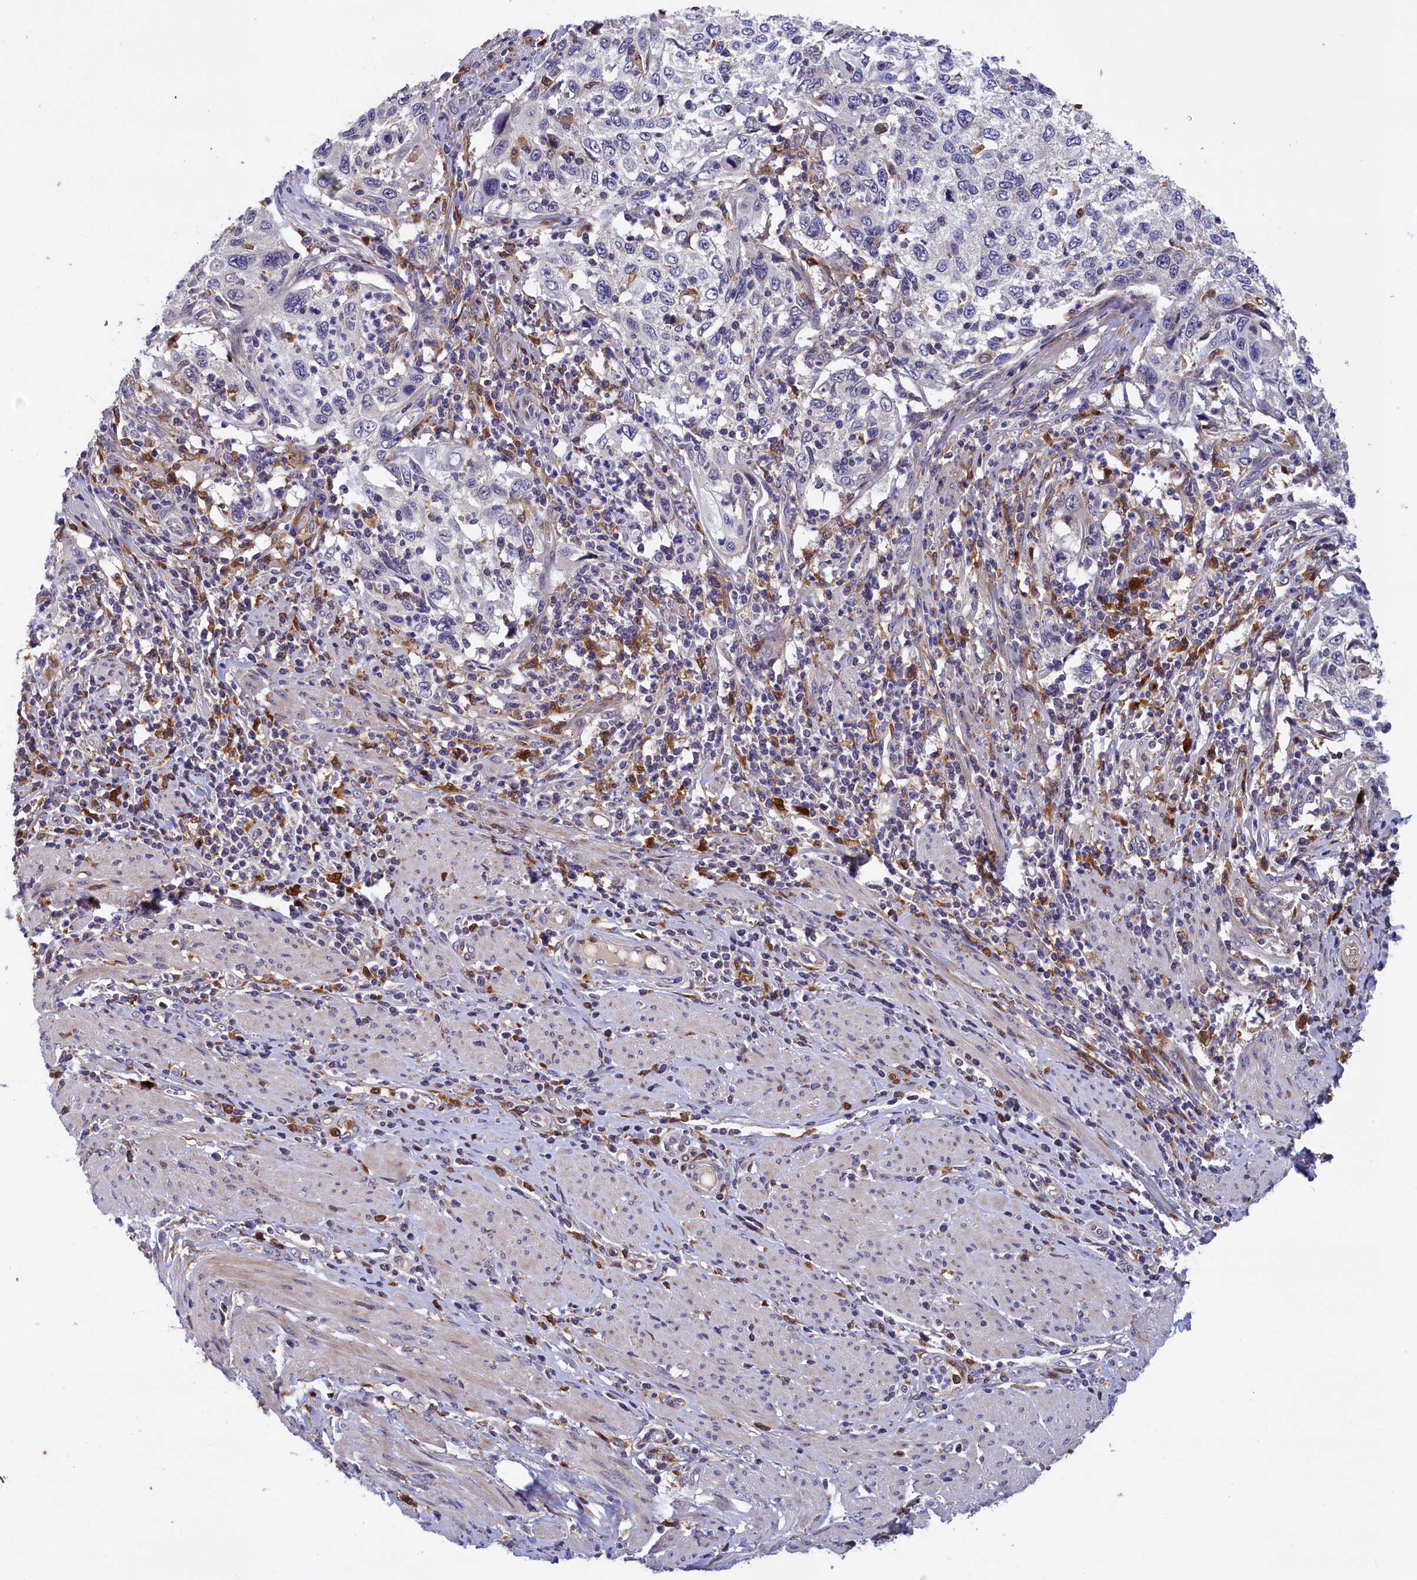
{"staining": {"intensity": "negative", "quantity": "none", "location": "none"}, "tissue": "cervical cancer", "cell_type": "Tumor cells", "image_type": "cancer", "snomed": [{"axis": "morphology", "description": "Squamous cell carcinoma, NOS"}, {"axis": "topography", "description": "Cervix"}], "caption": "This is an immunohistochemistry (IHC) image of squamous cell carcinoma (cervical). There is no positivity in tumor cells.", "gene": "NAIP", "patient": {"sex": "female", "age": 70}}